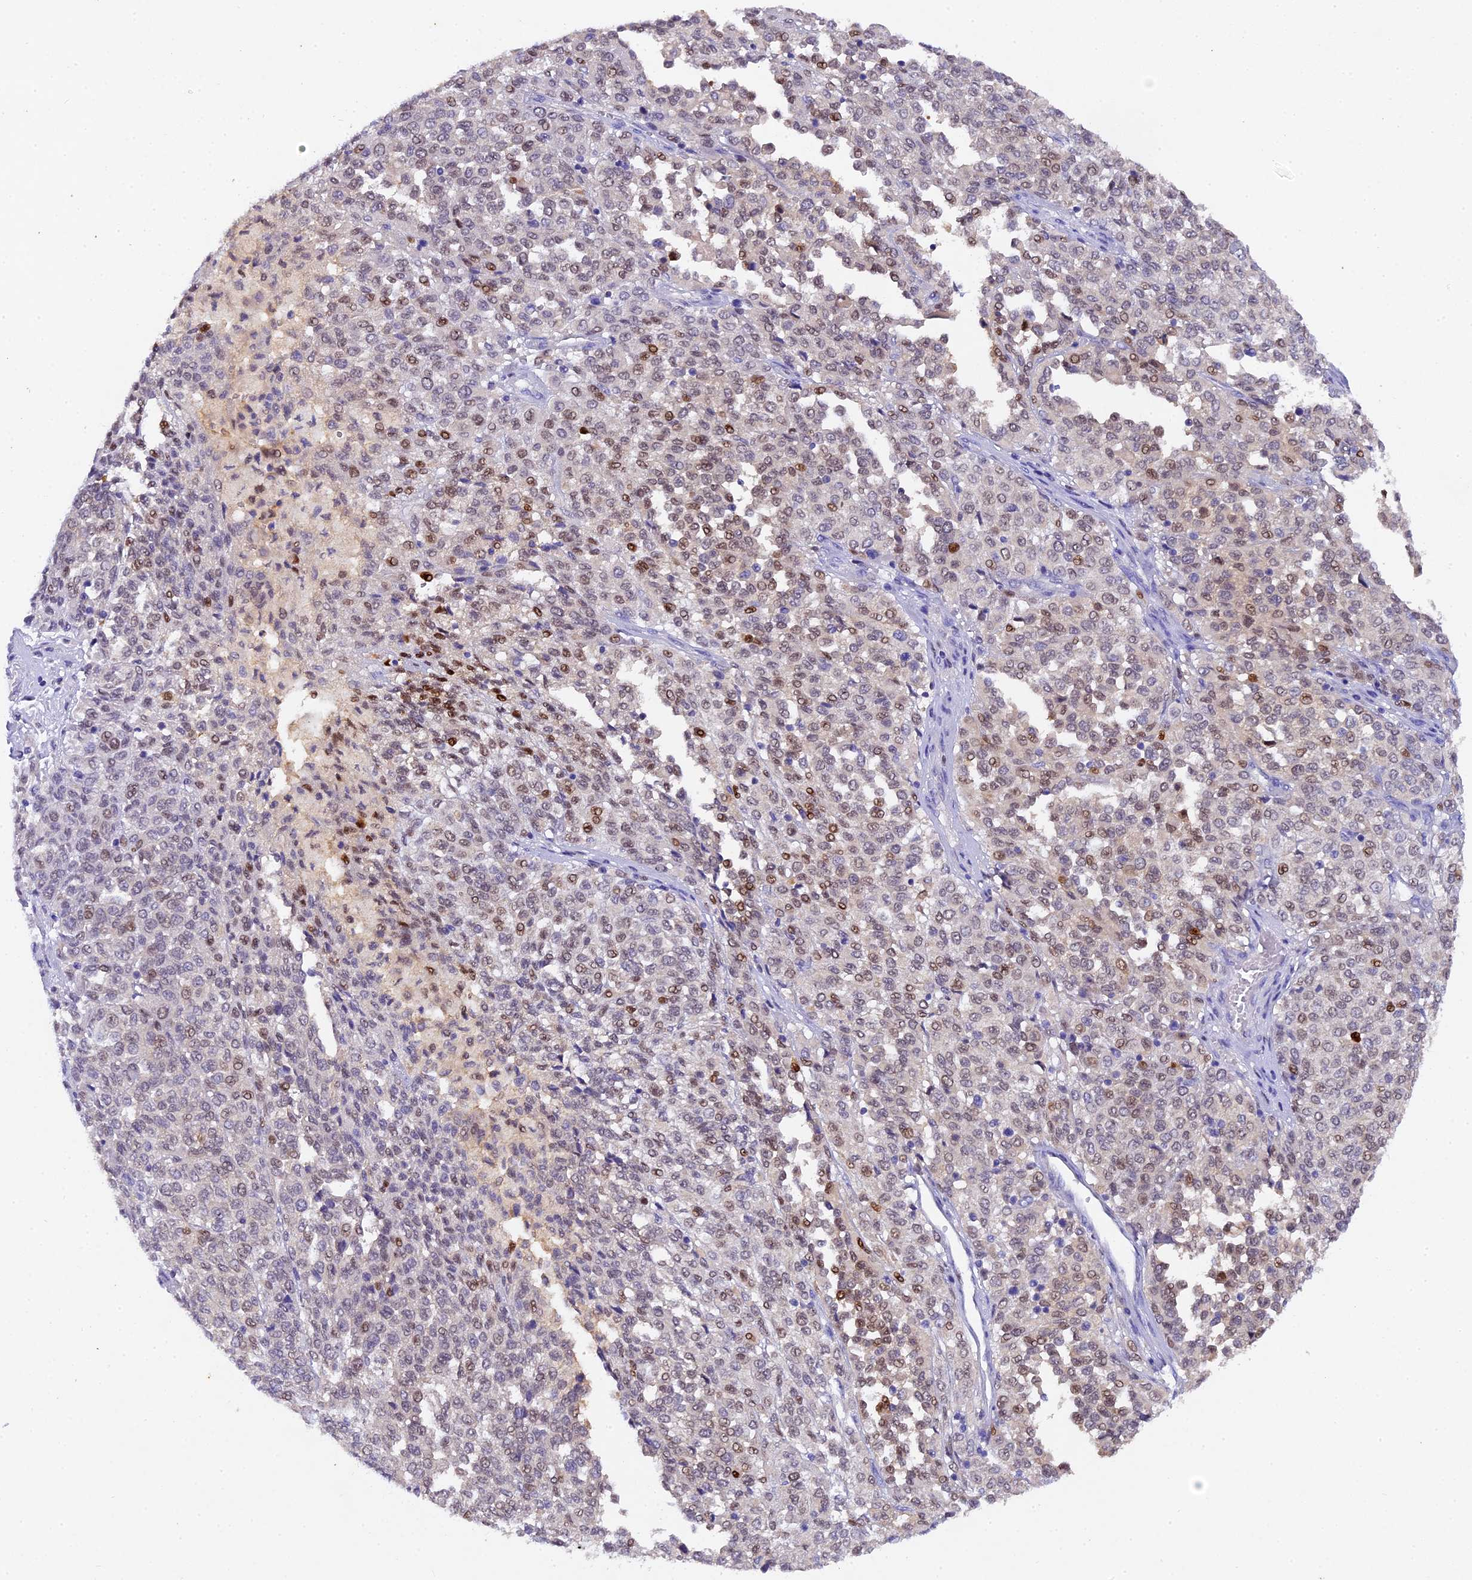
{"staining": {"intensity": "moderate", "quantity": "25%-75%", "location": "nuclear"}, "tissue": "melanoma", "cell_type": "Tumor cells", "image_type": "cancer", "snomed": [{"axis": "morphology", "description": "Malignant melanoma, Metastatic site"}, {"axis": "topography", "description": "Pancreas"}], "caption": "A histopathology image showing moderate nuclear staining in about 25%-75% of tumor cells in melanoma, as visualized by brown immunohistochemical staining.", "gene": "TGDS", "patient": {"sex": "female", "age": 30}}